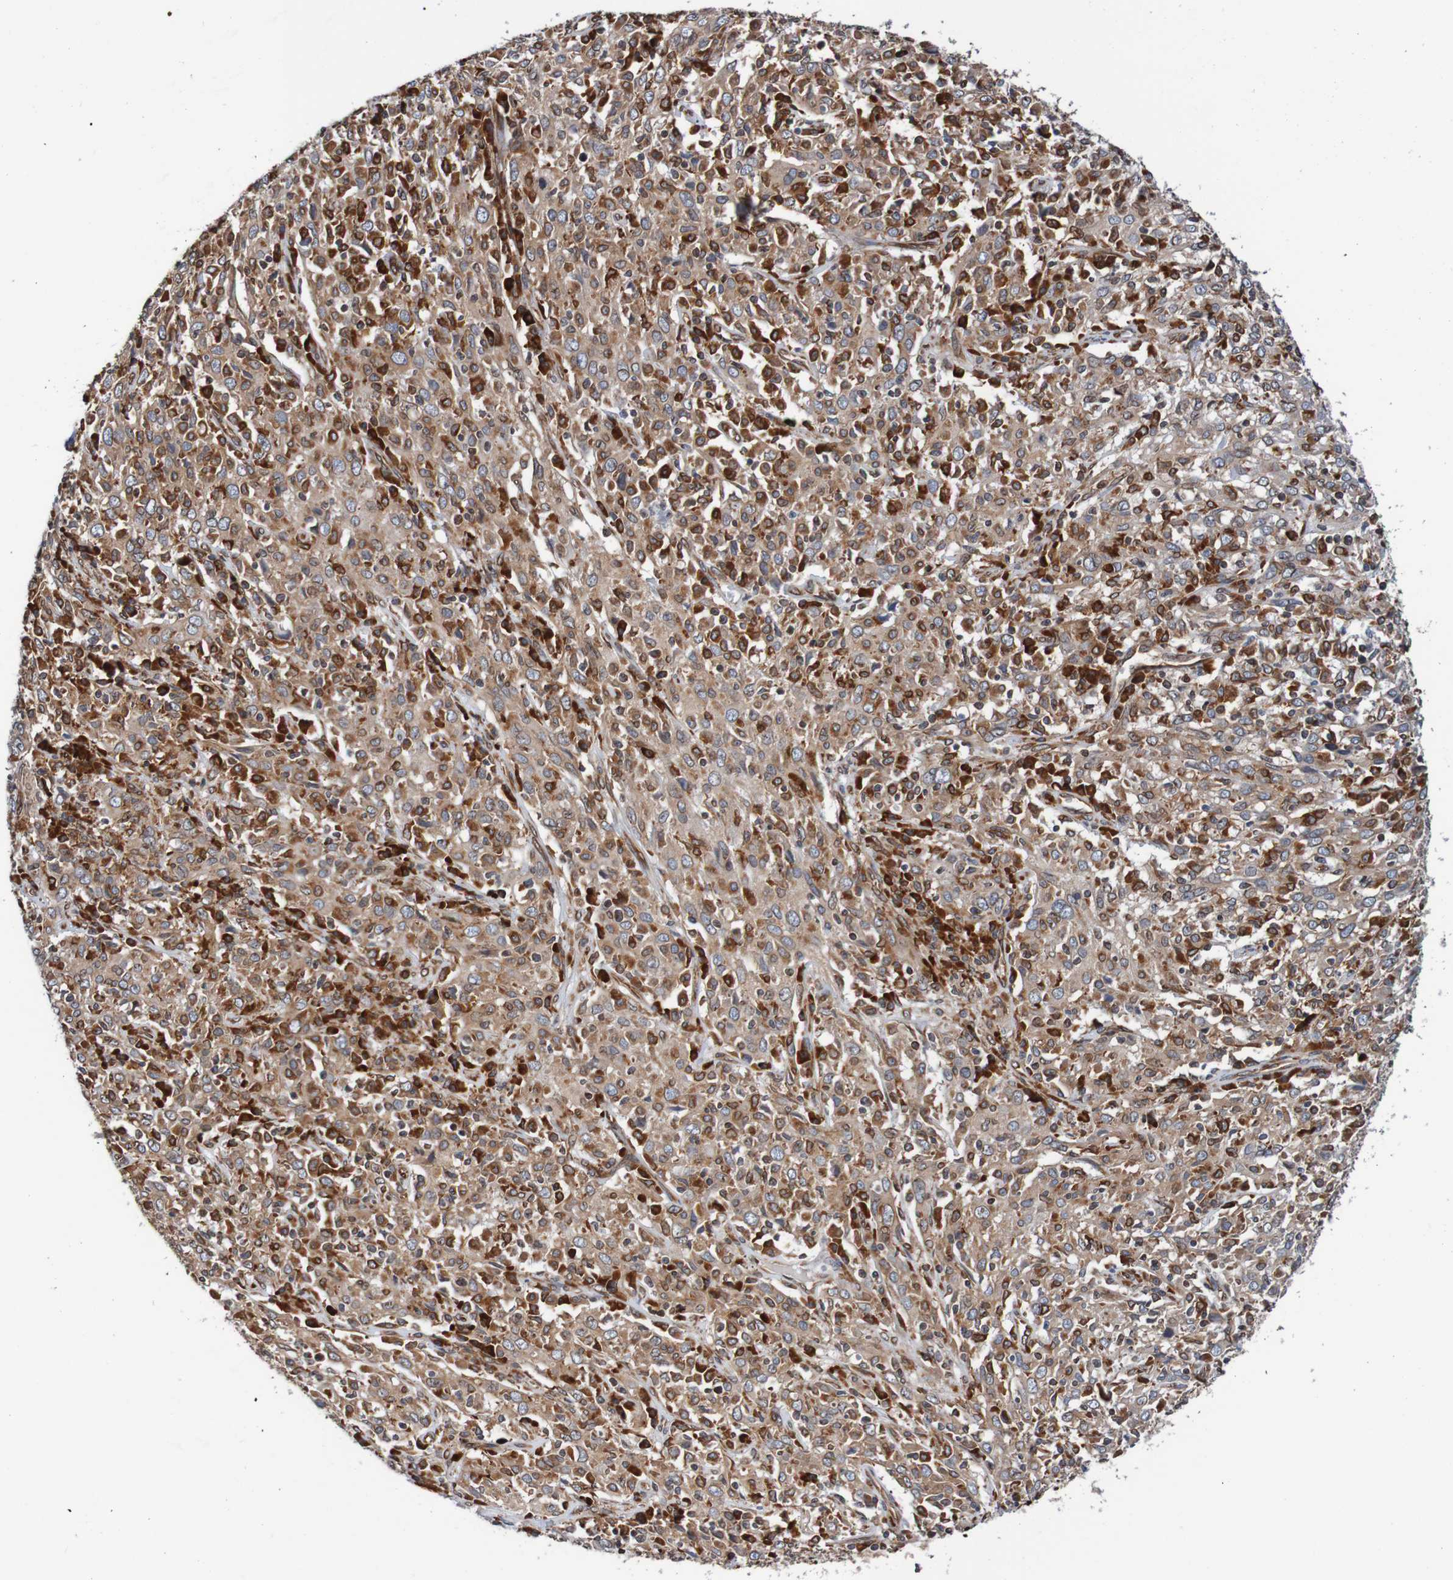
{"staining": {"intensity": "strong", "quantity": "25%-75%", "location": "cytoplasmic/membranous,nuclear"}, "tissue": "cervical cancer", "cell_type": "Tumor cells", "image_type": "cancer", "snomed": [{"axis": "morphology", "description": "Squamous cell carcinoma, NOS"}, {"axis": "topography", "description": "Cervix"}], "caption": "IHC of human cervical squamous cell carcinoma exhibits high levels of strong cytoplasmic/membranous and nuclear expression in approximately 25%-75% of tumor cells. (DAB IHC with brightfield microscopy, high magnification).", "gene": "TMEM109", "patient": {"sex": "female", "age": 46}}